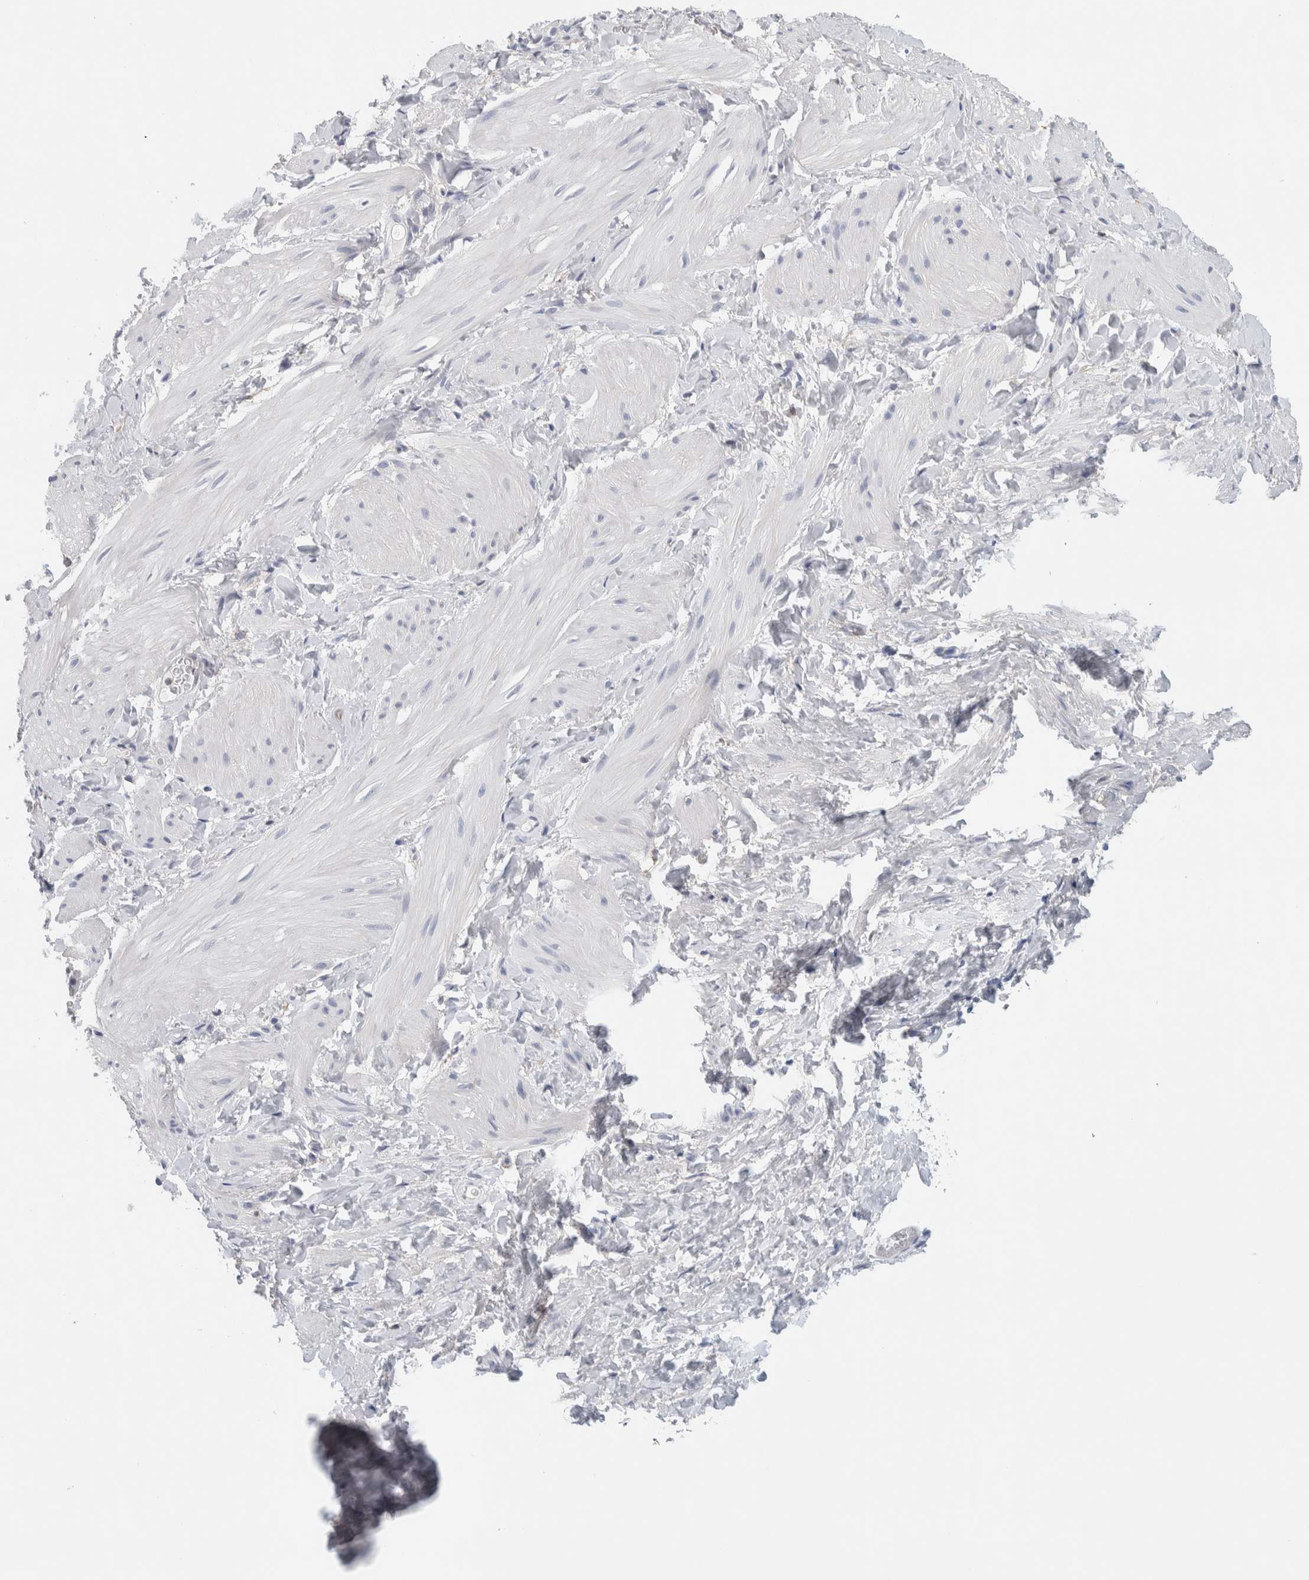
{"staining": {"intensity": "negative", "quantity": "none", "location": "none"}, "tissue": "smooth muscle", "cell_type": "Smooth muscle cells", "image_type": "normal", "snomed": [{"axis": "morphology", "description": "Normal tissue, NOS"}, {"axis": "topography", "description": "Smooth muscle"}], "caption": "Human smooth muscle stained for a protein using IHC reveals no staining in smooth muscle cells.", "gene": "NCF2", "patient": {"sex": "male", "age": 16}}